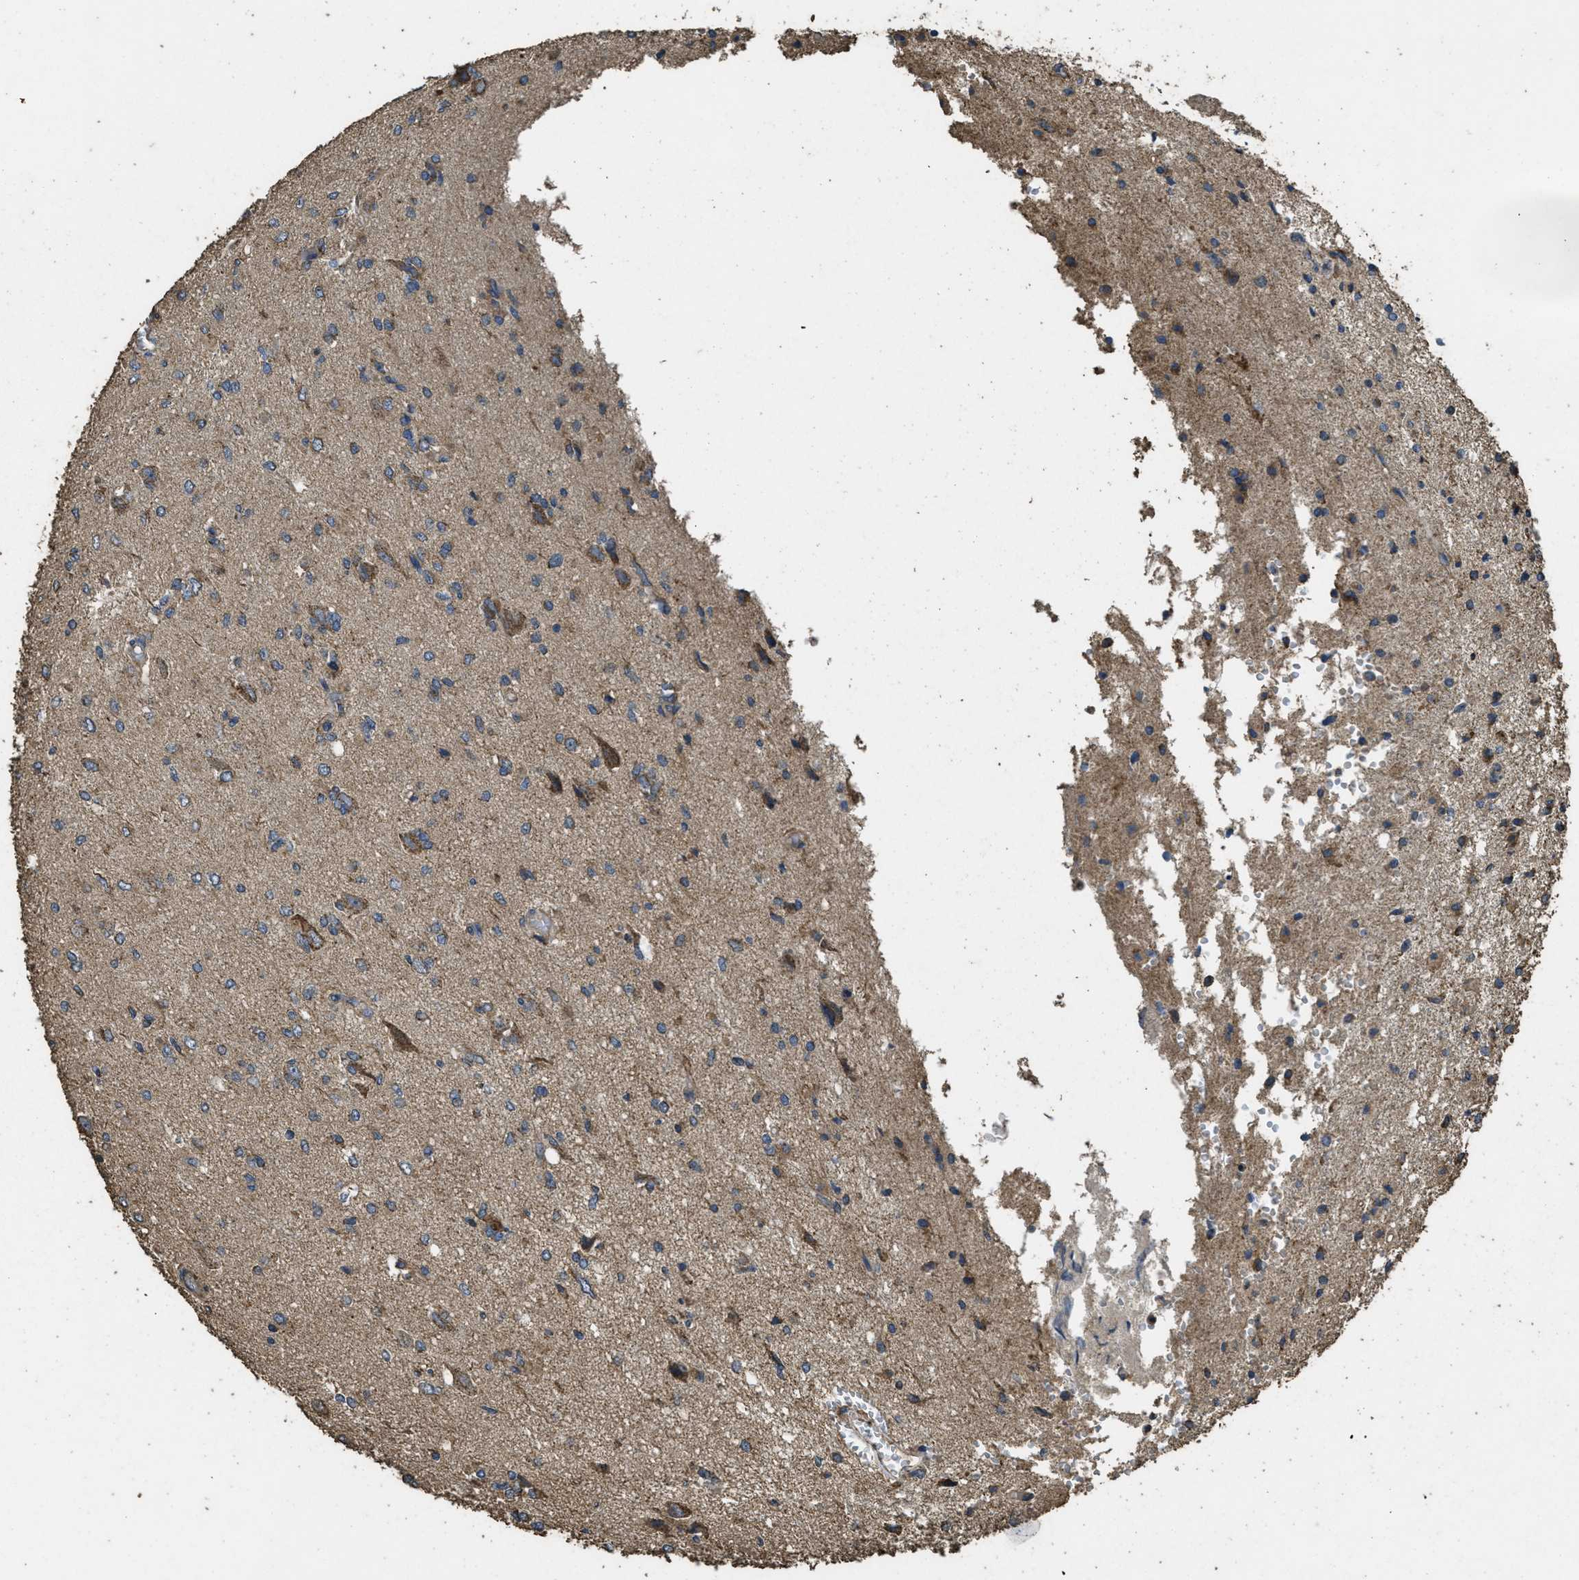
{"staining": {"intensity": "moderate", "quantity": "25%-75%", "location": "cytoplasmic/membranous"}, "tissue": "glioma", "cell_type": "Tumor cells", "image_type": "cancer", "snomed": [{"axis": "morphology", "description": "Glioma, malignant, High grade"}, {"axis": "topography", "description": "Brain"}], "caption": "IHC (DAB (3,3'-diaminobenzidine)) staining of human glioma shows moderate cytoplasmic/membranous protein positivity in about 25%-75% of tumor cells.", "gene": "CYRIA", "patient": {"sex": "female", "age": 59}}